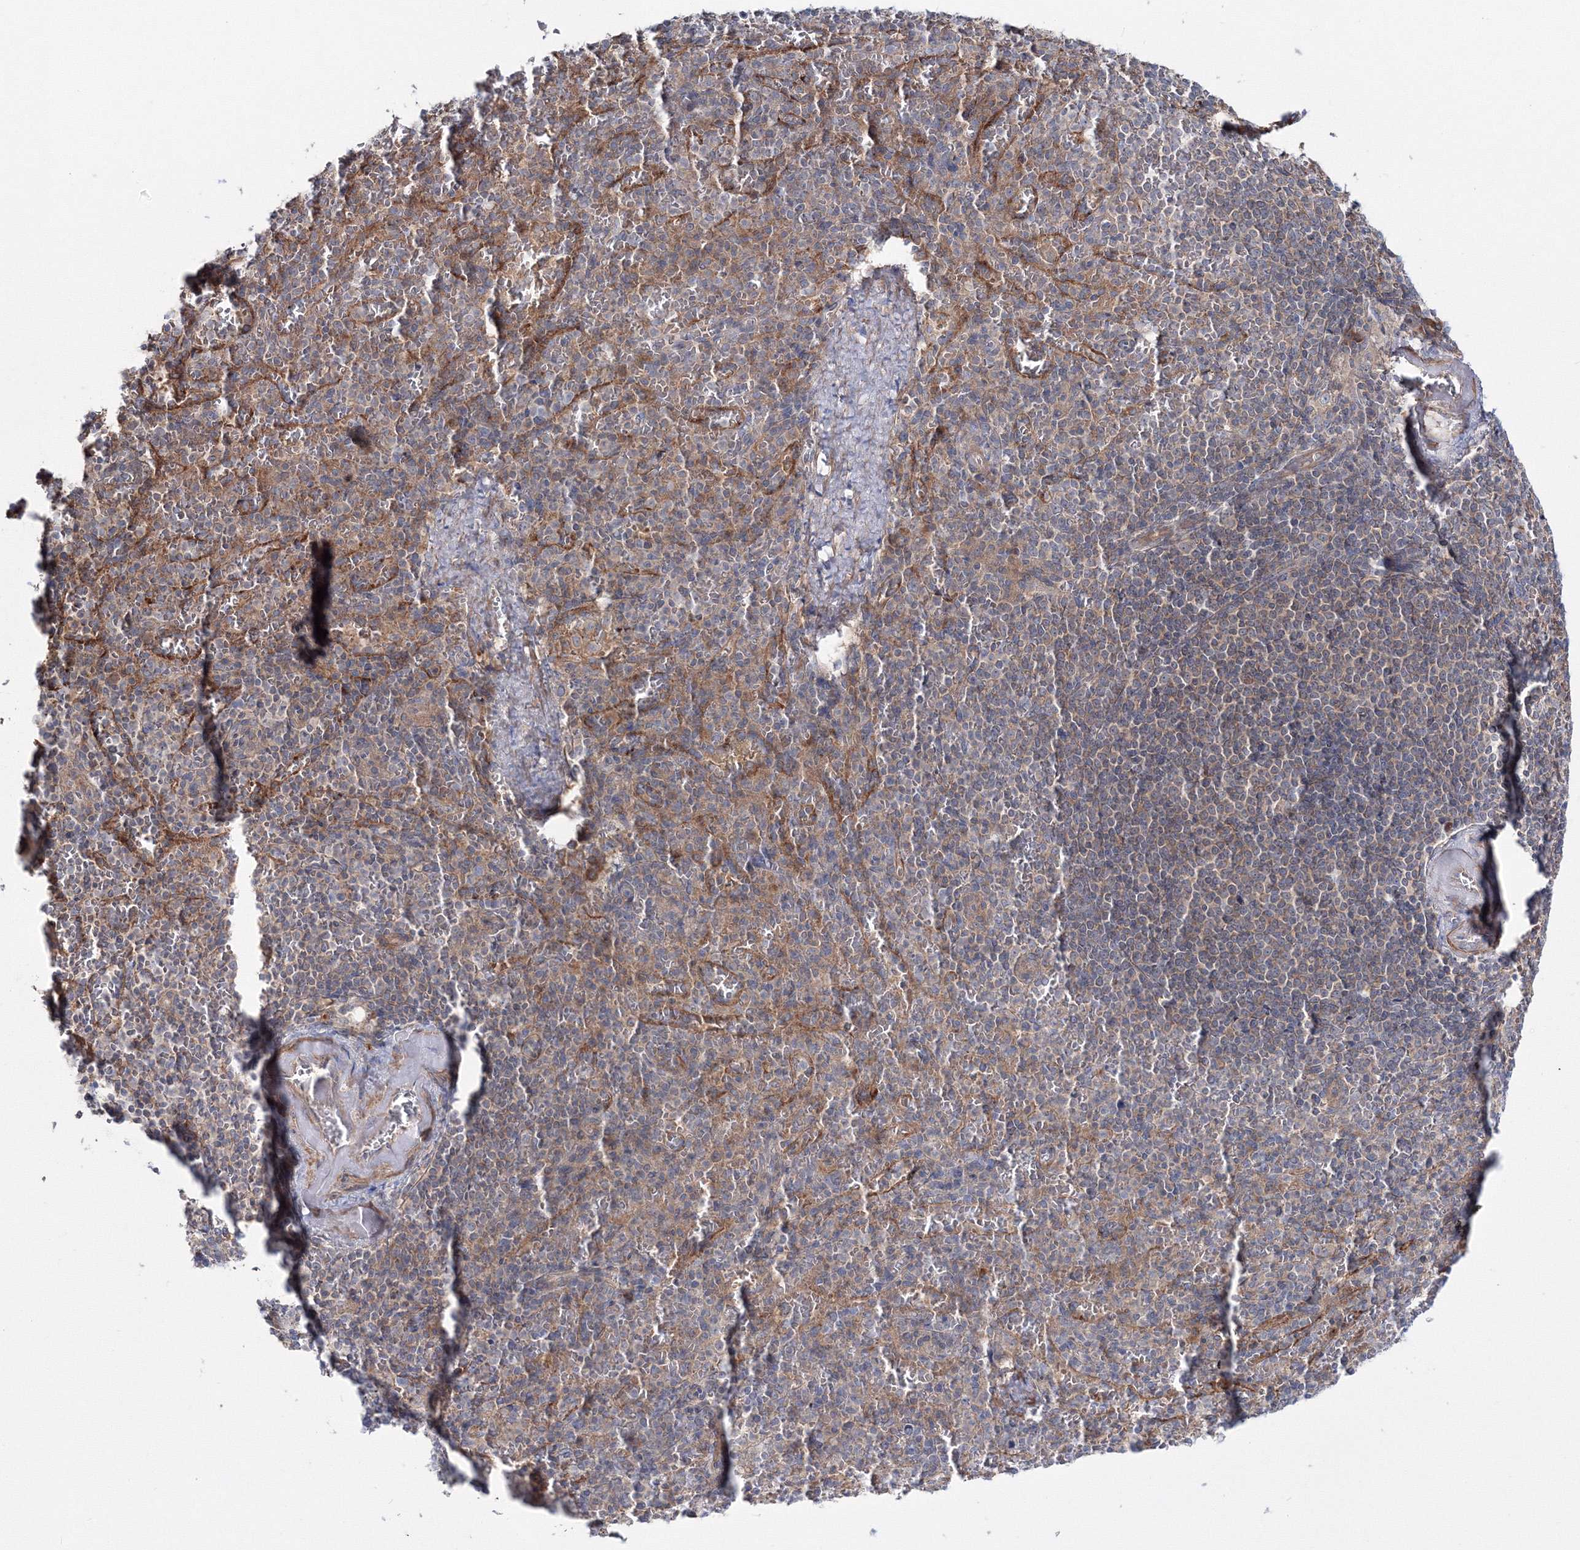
{"staining": {"intensity": "weak", "quantity": "<25%", "location": "cytoplasmic/membranous"}, "tissue": "spleen", "cell_type": "Cells in red pulp", "image_type": "normal", "snomed": [{"axis": "morphology", "description": "Normal tissue, NOS"}, {"axis": "topography", "description": "Spleen"}], "caption": "A micrograph of human spleen is negative for staining in cells in red pulp. (Immunohistochemistry, brightfield microscopy, high magnification).", "gene": "IPMK", "patient": {"sex": "female", "age": 74}}